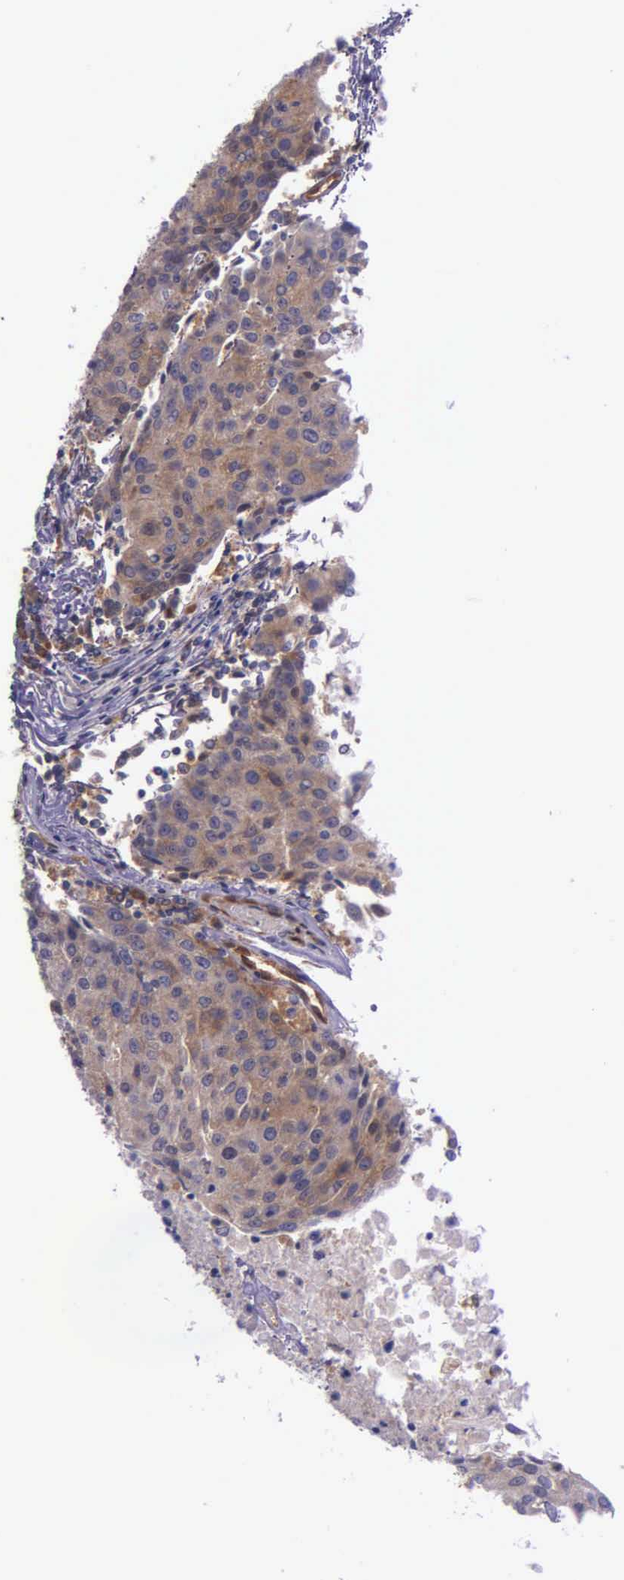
{"staining": {"intensity": "moderate", "quantity": ">75%", "location": "cytoplasmic/membranous"}, "tissue": "urothelial cancer", "cell_type": "Tumor cells", "image_type": "cancer", "snomed": [{"axis": "morphology", "description": "Urothelial carcinoma, High grade"}, {"axis": "topography", "description": "Urinary bladder"}], "caption": "An IHC micrograph of tumor tissue is shown. Protein staining in brown highlights moderate cytoplasmic/membranous positivity in urothelial cancer within tumor cells.", "gene": "GMPR2", "patient": {"sex": "female", "age": 85}}